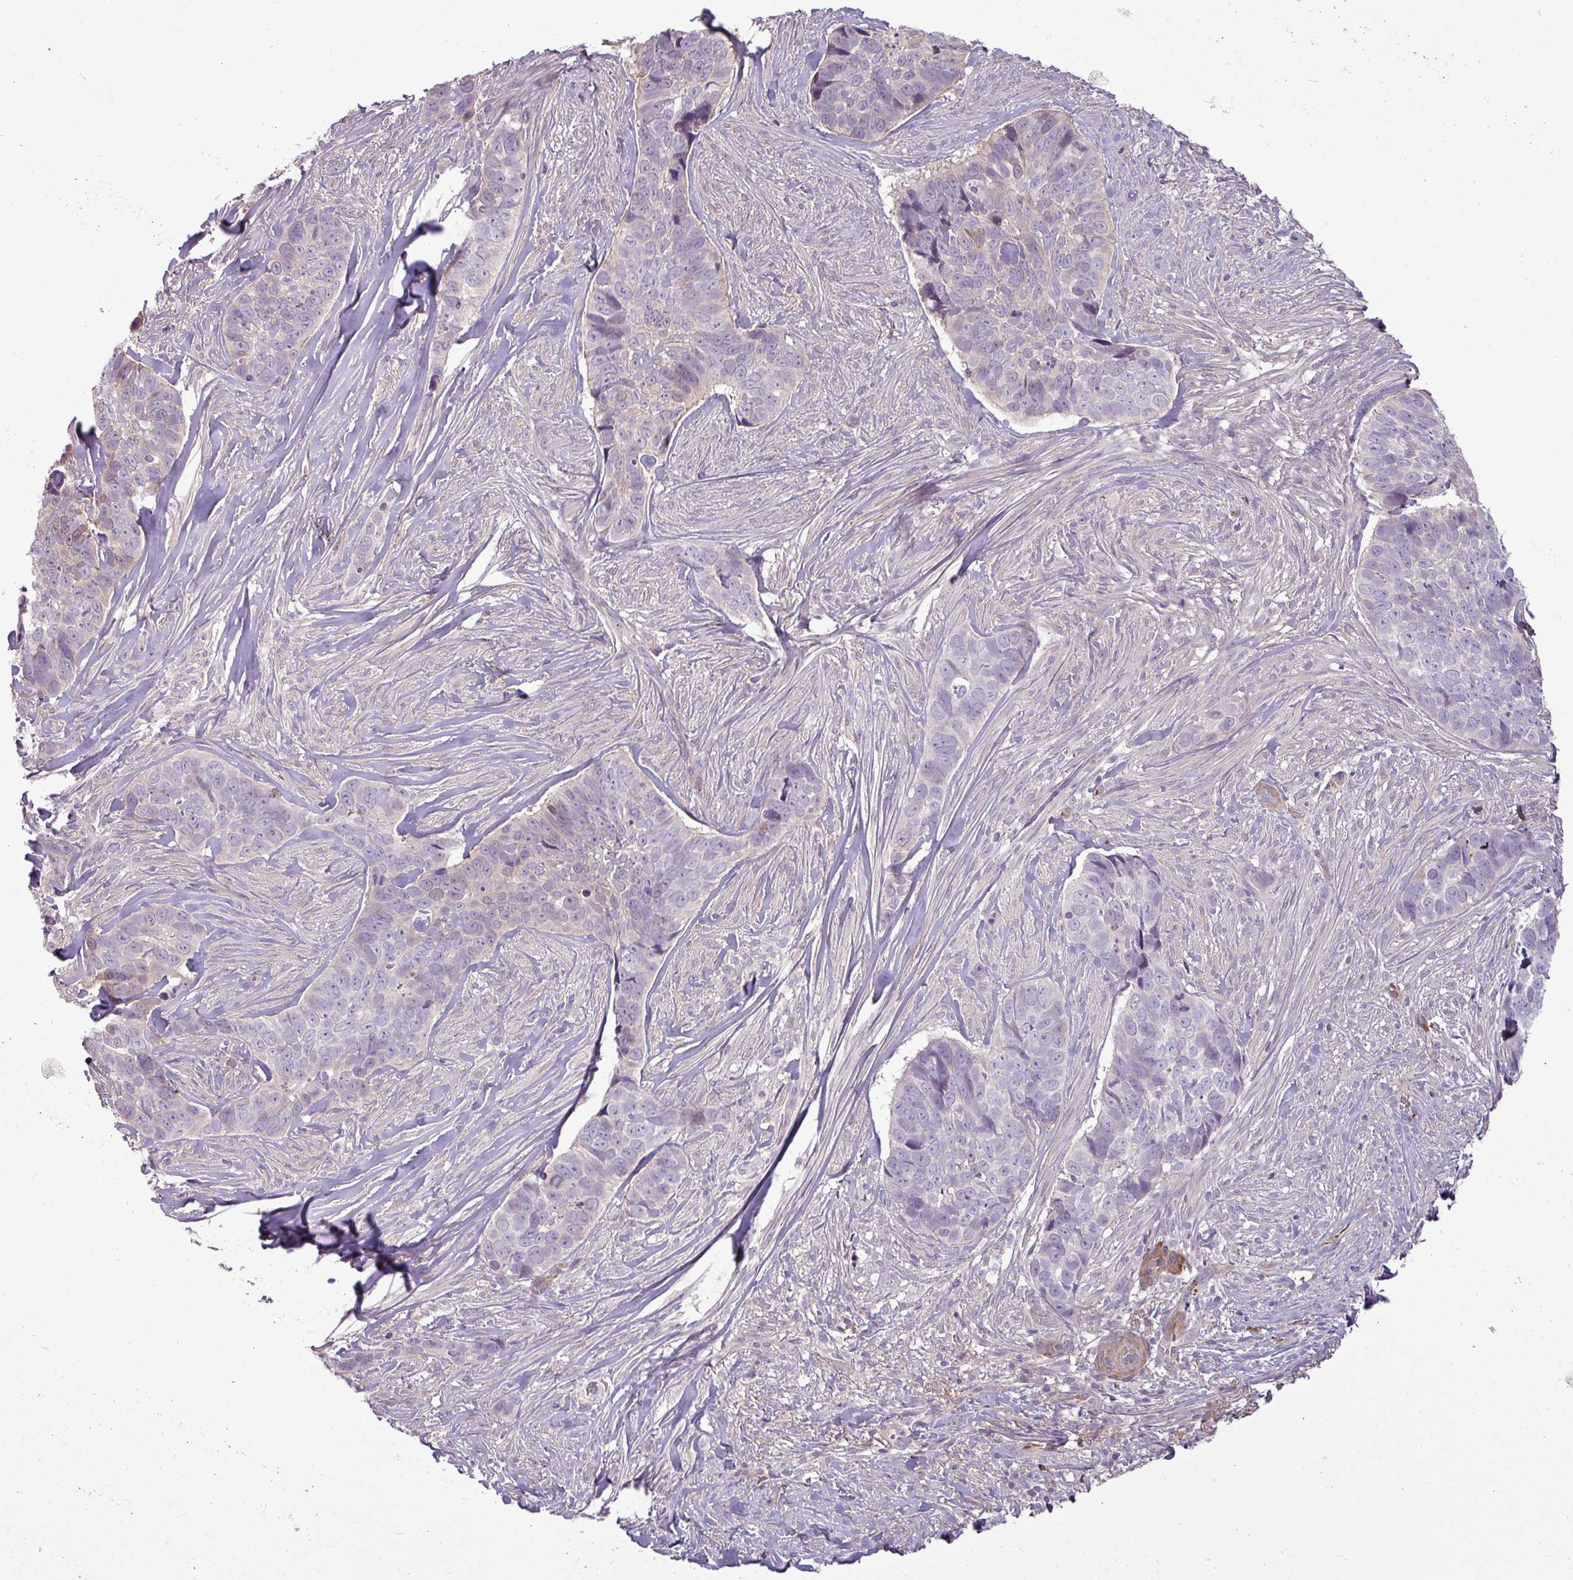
{"staining": {"intensity": "negative", "quantity": "none", "location": "none"}, "tissue": "skin cancer", "cell_type": "Tumor cells", "image_type": "cancer", "snomed": [{"axis": "morphology", "description": "Basal cell carcinoma"}, {"axis": "topography", "description": "Skin"}], "caption": "A photomicrograph of human skin basal cell carcinoma is negative for staining in tumor cells.", "gene": "C4B", "patient": {"sex": "female", "age": 82}}